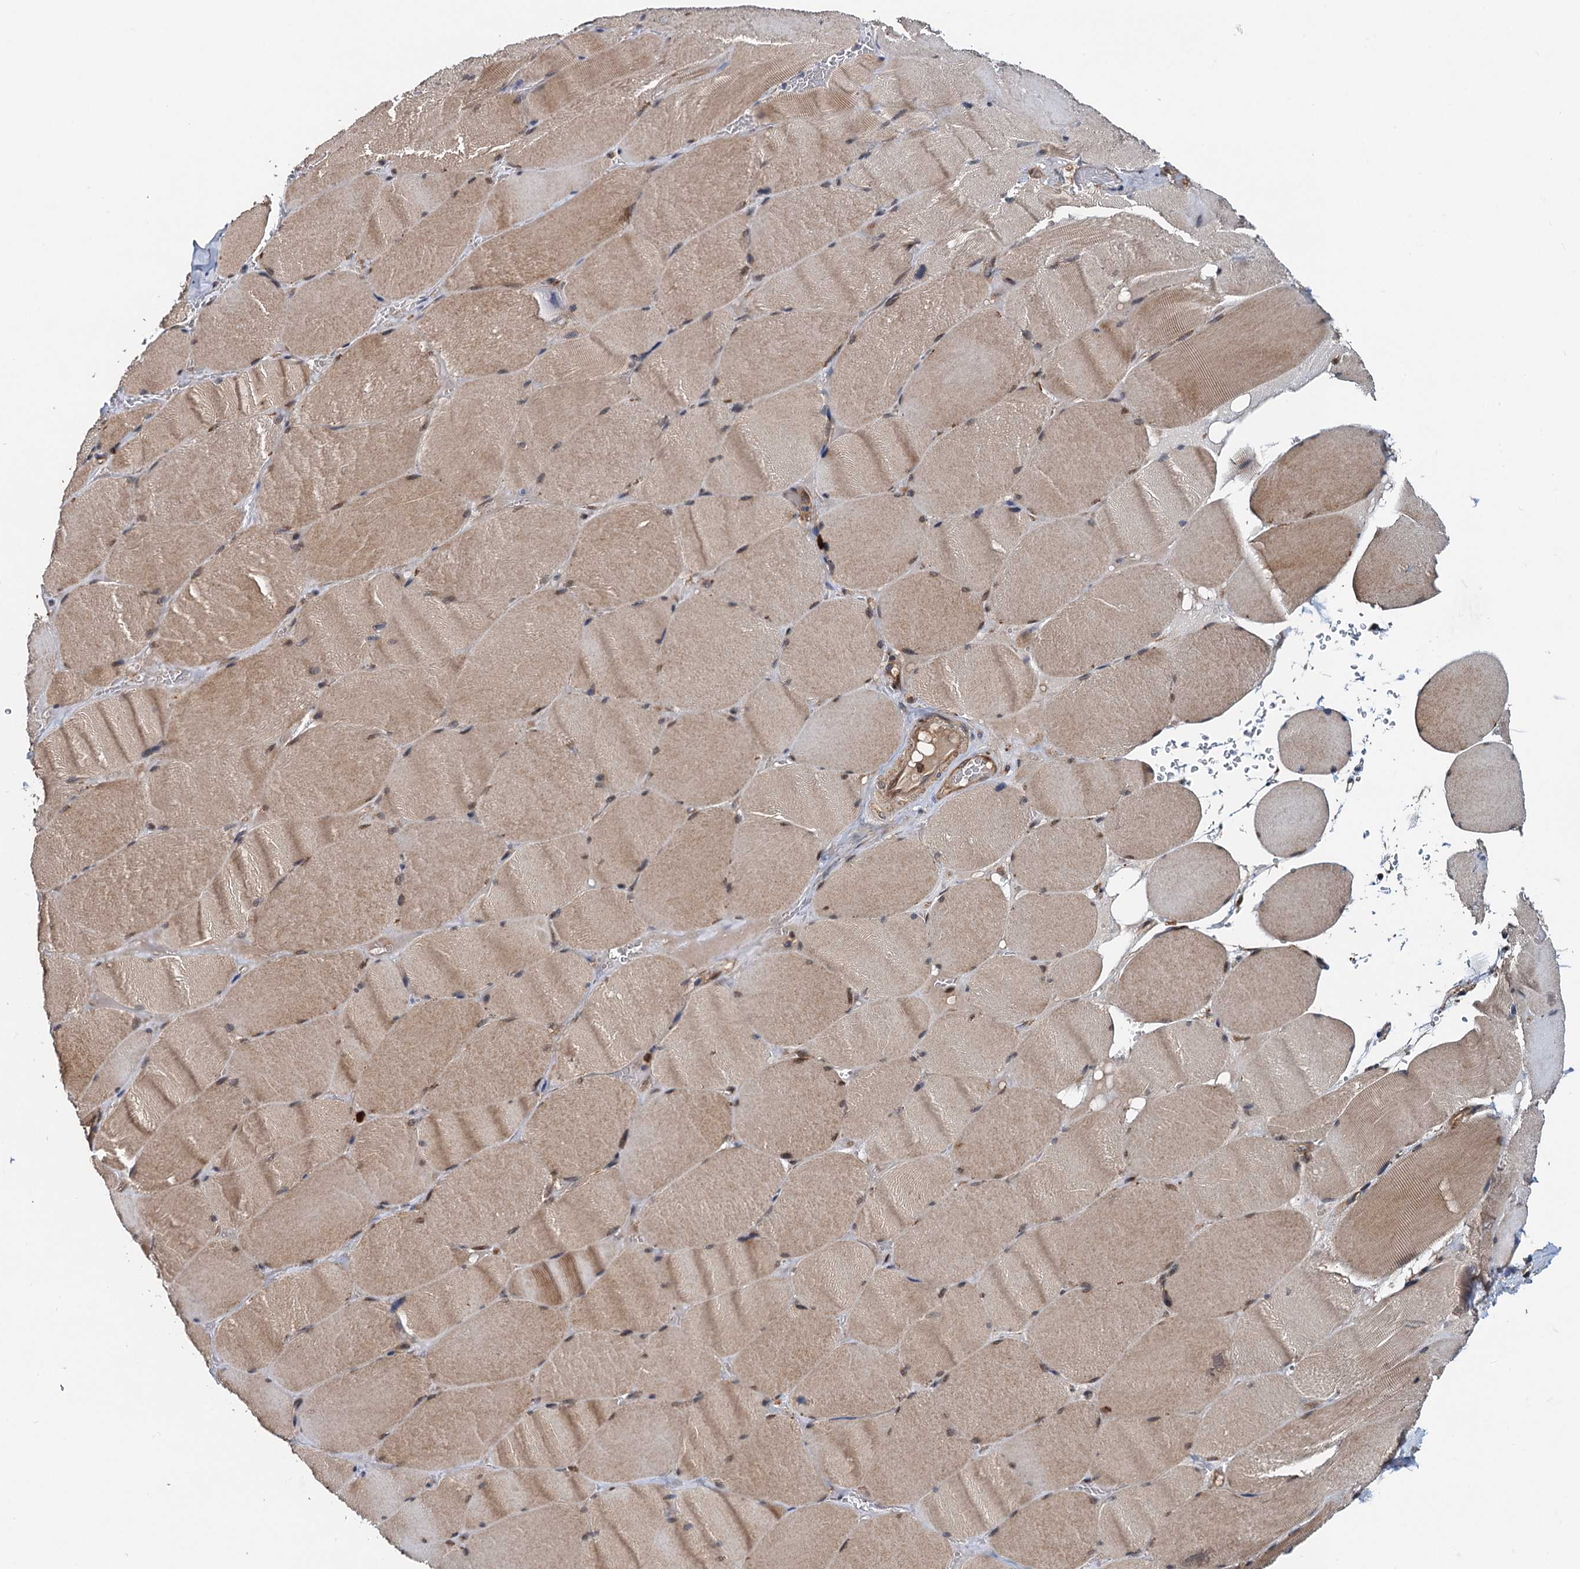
{"staining": {"intensity": "moderate", "quantity": ">75%", "location": "cytoplasmic/membranous"}, "tissue": "skeletal muscle", "cell_type": "Myocytes", "image_type": "normal", "snomed": [{"axis": "morphology", "description": "Normal tissue, NOS"}, {"axis": "topography", "description": "Skeletal muscle"}, {"axis": "topography", "description": "Head-Neck"}], "caption": "Protein expression analysis of benign skeletal muscle shows moderate cytoplasmic/membranous expression in approximately >75% of myocytes. The staining was performed using DAB to visualize the protein expression in brown, while the nuclei were stained in blue with hematoxylin (Magnification: 20x).", "gene": "AAGAB", "patient": {"sex": "male", "age": 66}}